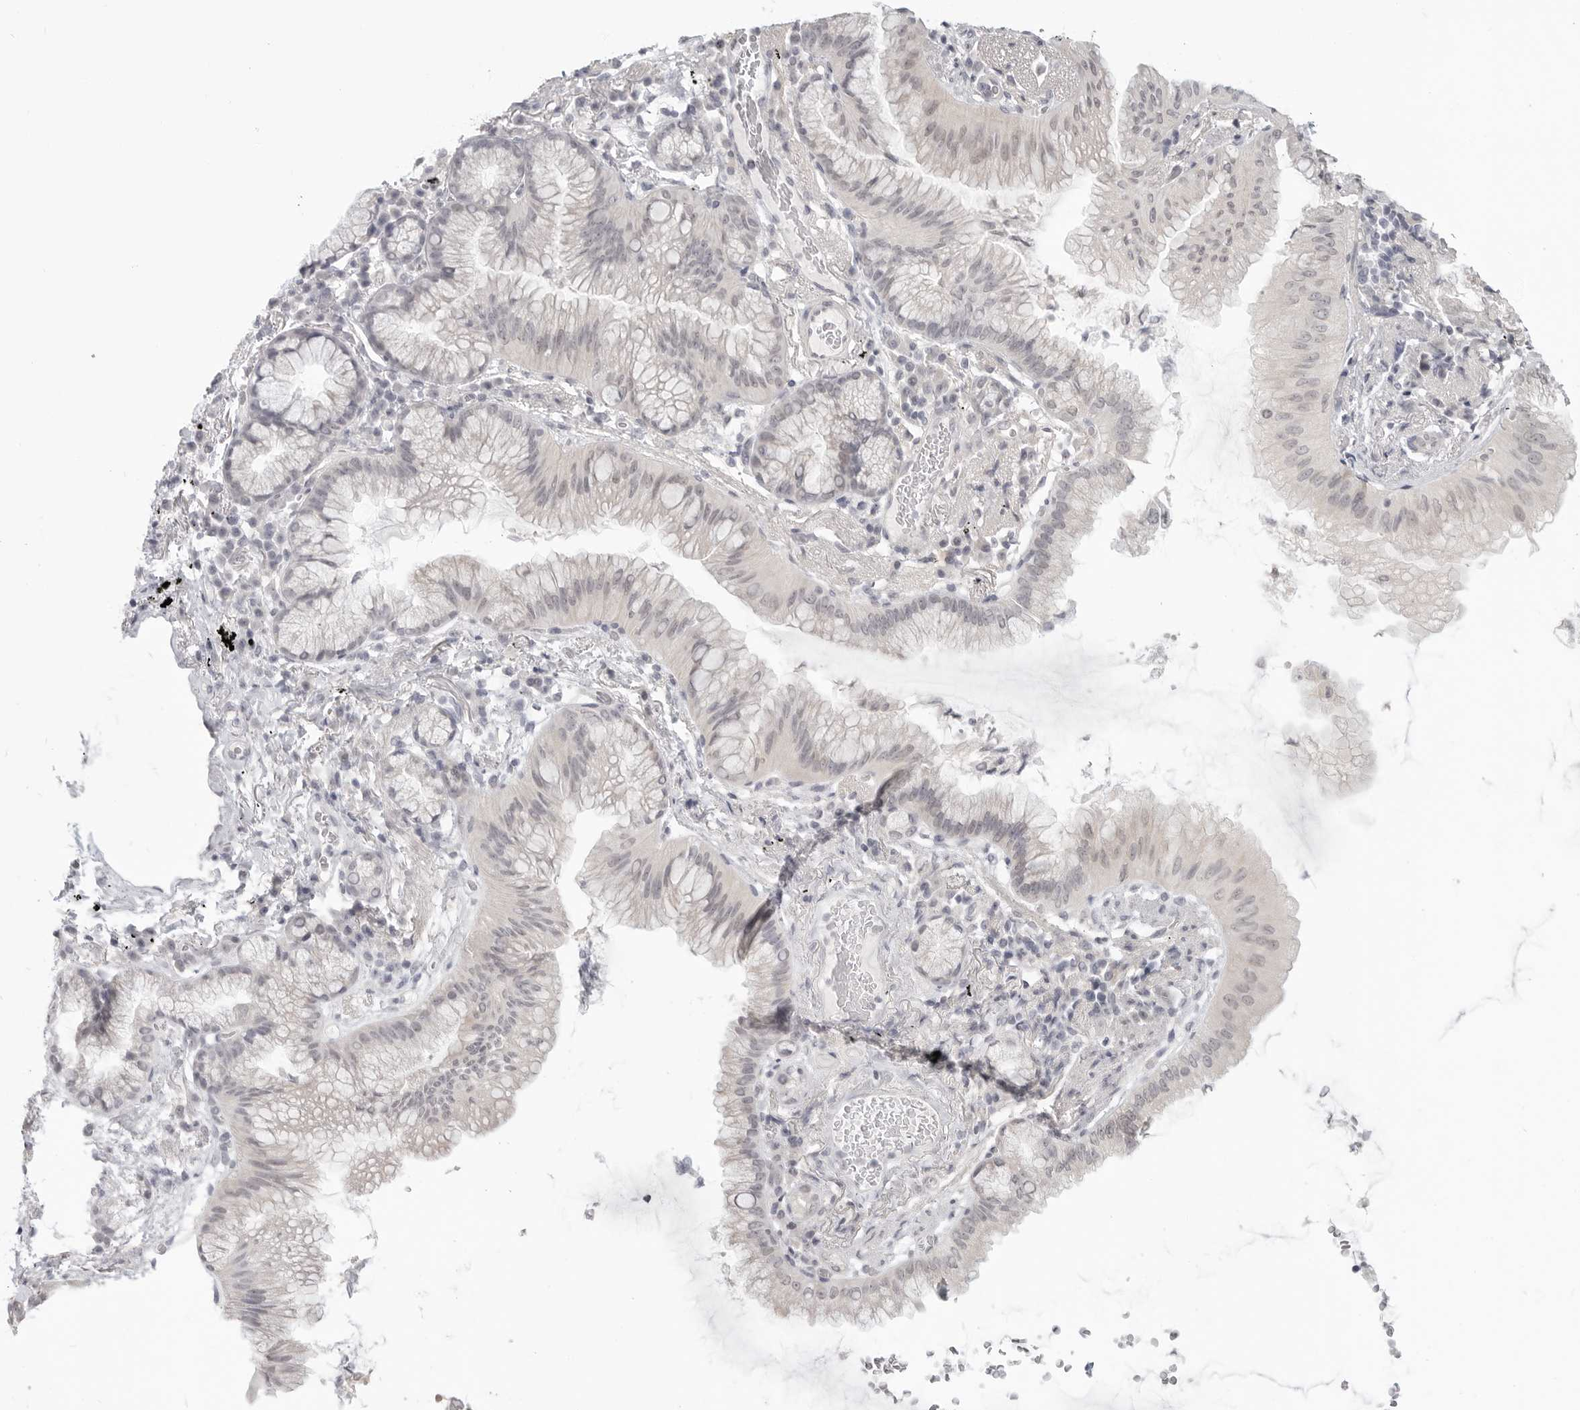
{"staining": {"intensity": "negative", "quantity": "none", "location": "none"}, "tissue": "lung cancer", "cell_type": "Tumor cells", "image_type": "cancer", "snomed": [{"axis": "morphology", "description": "Adenocarcinoma, NOS"}, {"axis": "topography", "description": "Lung"}], "caption": "Tumor cells are negative for protein expression in human lung adenocarcinoma.", "gene": "KLK11", "patient": {"sex": "female", "age": 70}}